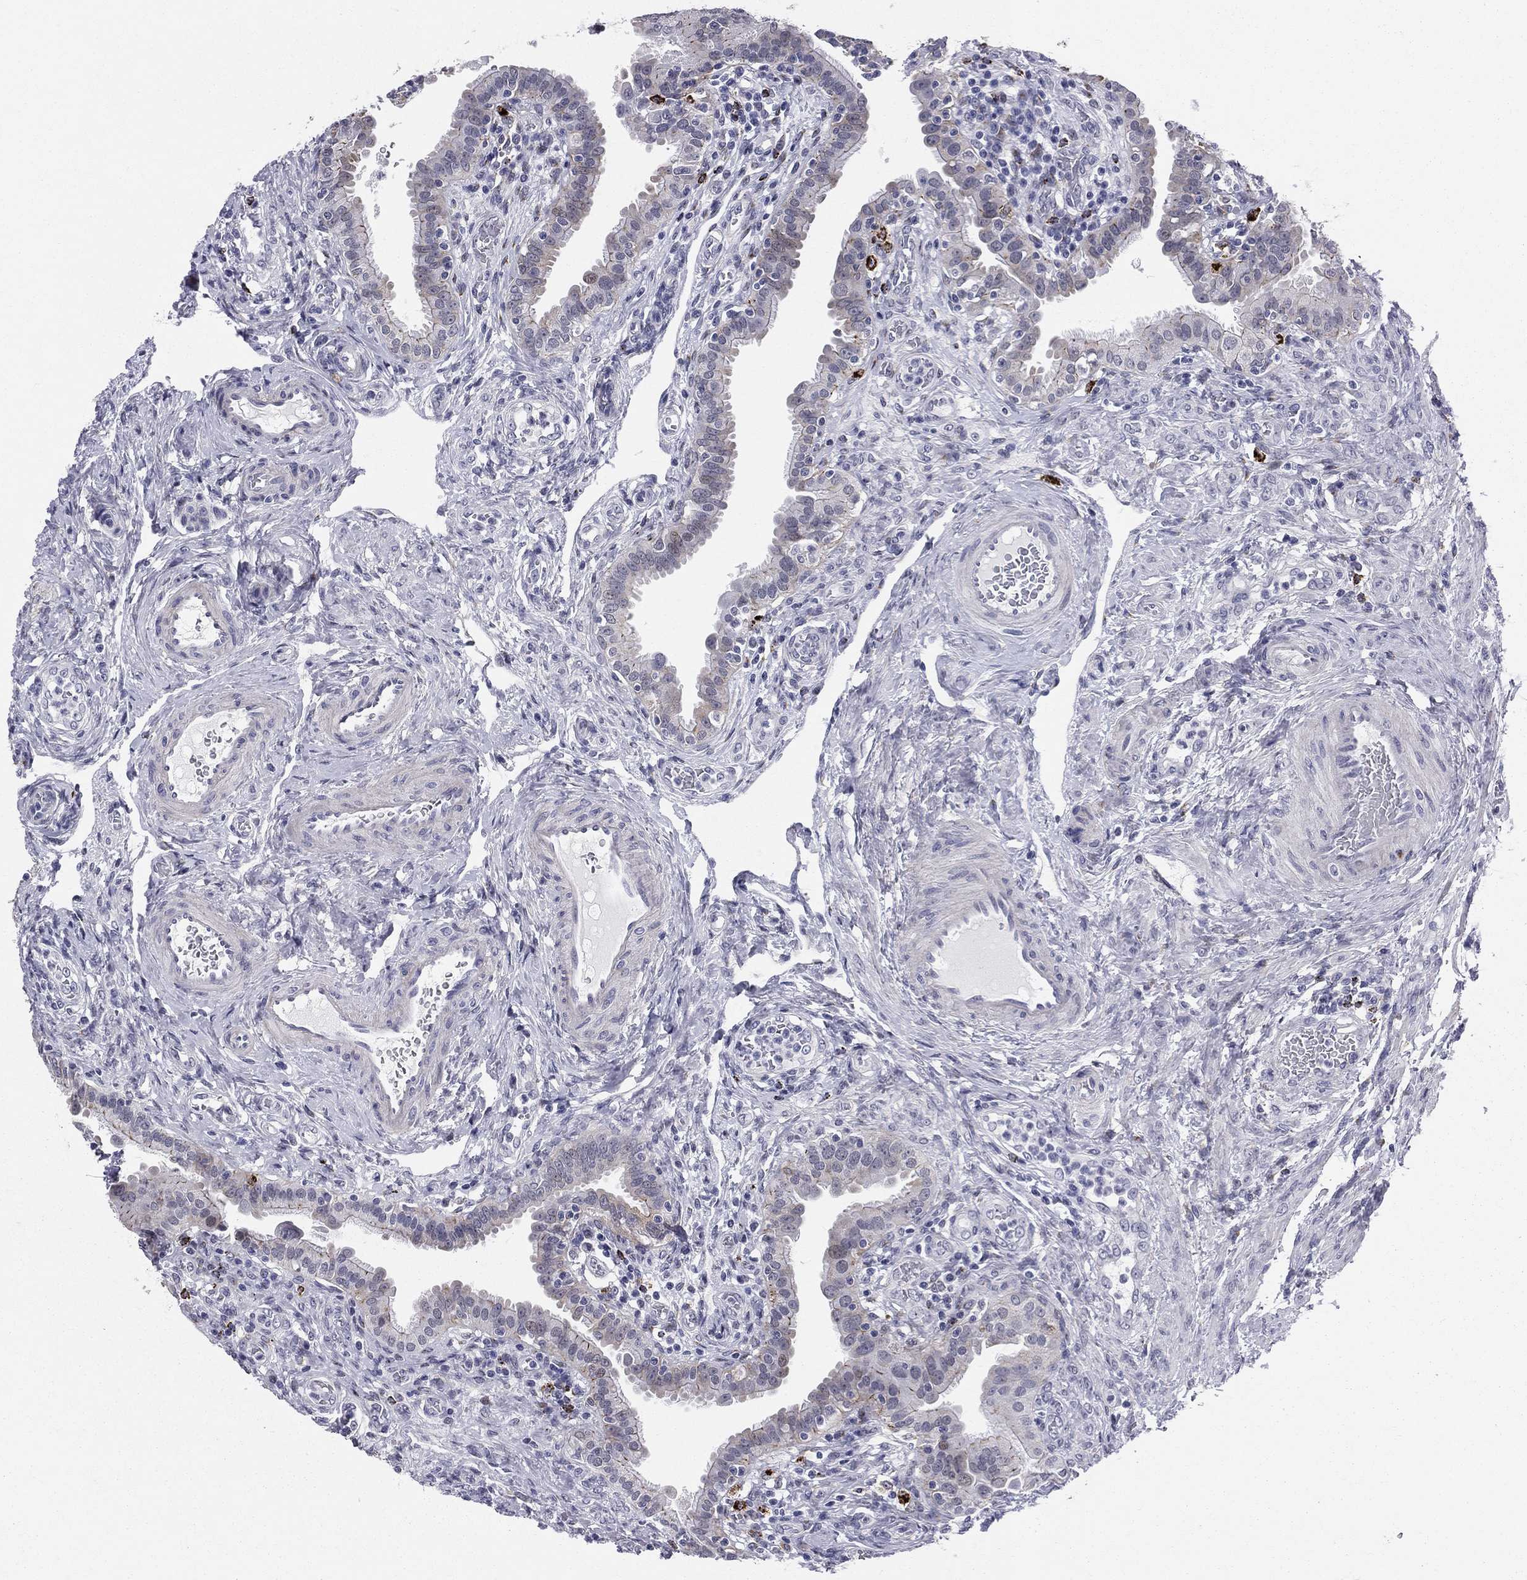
{"staining": {"intensity": "negative", "quantity": "none", "location": "none"}, "tissue": "fallopian tube", "cell_type": "Glandular cells", "image_type": "normal", "snomed": [{"axis": "morphology", "description": "Normal tissue, NOS"}, {"axis": "topography", "description": "Fallopian tube"}], "caption": "Histopathology image shows no protein positivity in glandular cells of unremarkable fallopian tube.", "gene": "HLA", "patient": {"sex": "female", "age": 41}}